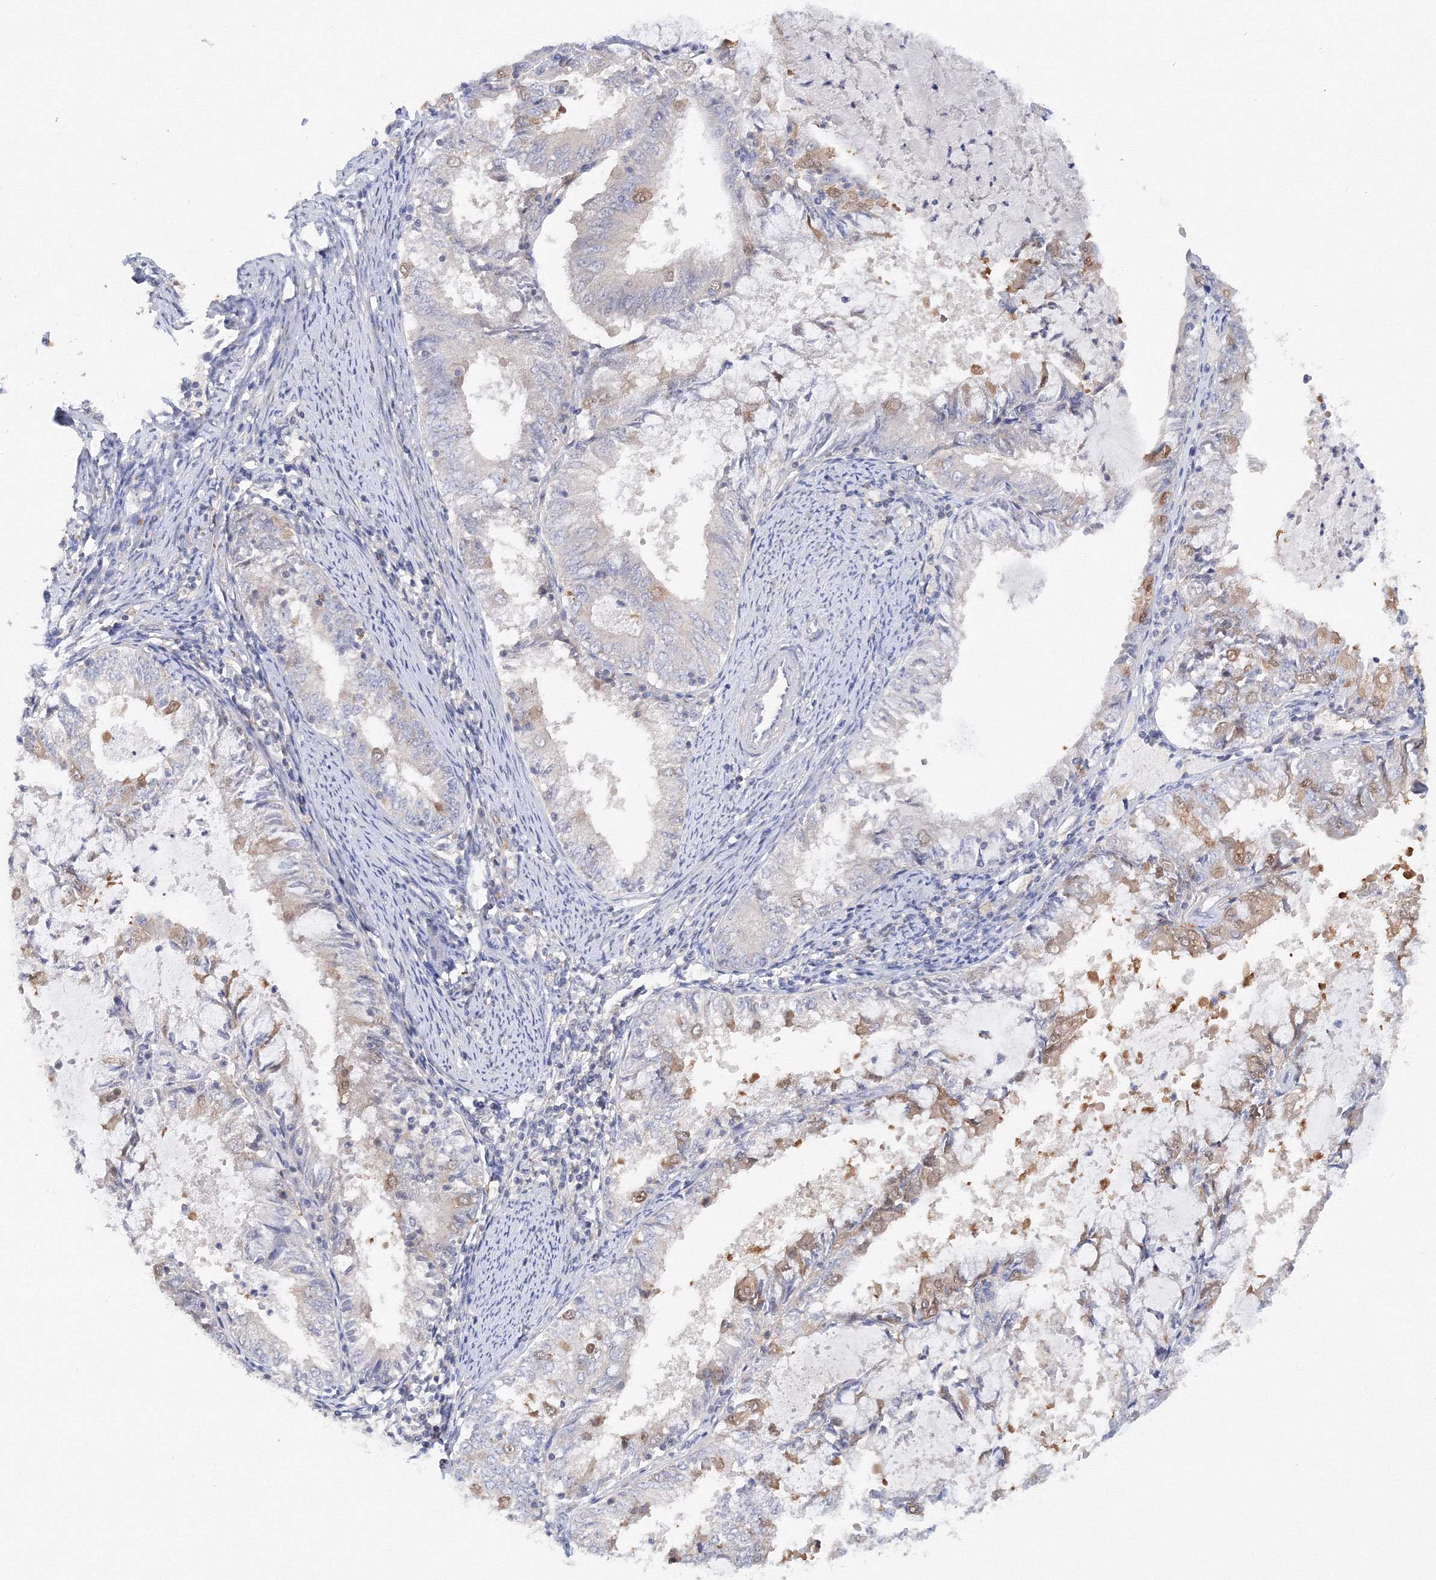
{"staining": {"intensity": "weak", "quantity": "<25%", "location": "cytoplasmic/membranous"}, "tissue": "endometrial cancer", "cell_type": "Tumor cells", "image_type": "cancer", "snomed": [{"axis": "morphology", "description": "Adenocarcinoma, NOS"}, {"axis": "topography", "description": "Endometrium"}], "caption": "IHC image of neoplastic tissue: endometrial cancer (adenocarcinoma) stained with DAB reveals no significant protein staining in tumor cells.", "gene": "DIS3L2", "patient": {"sex": "female", "age": 57}}